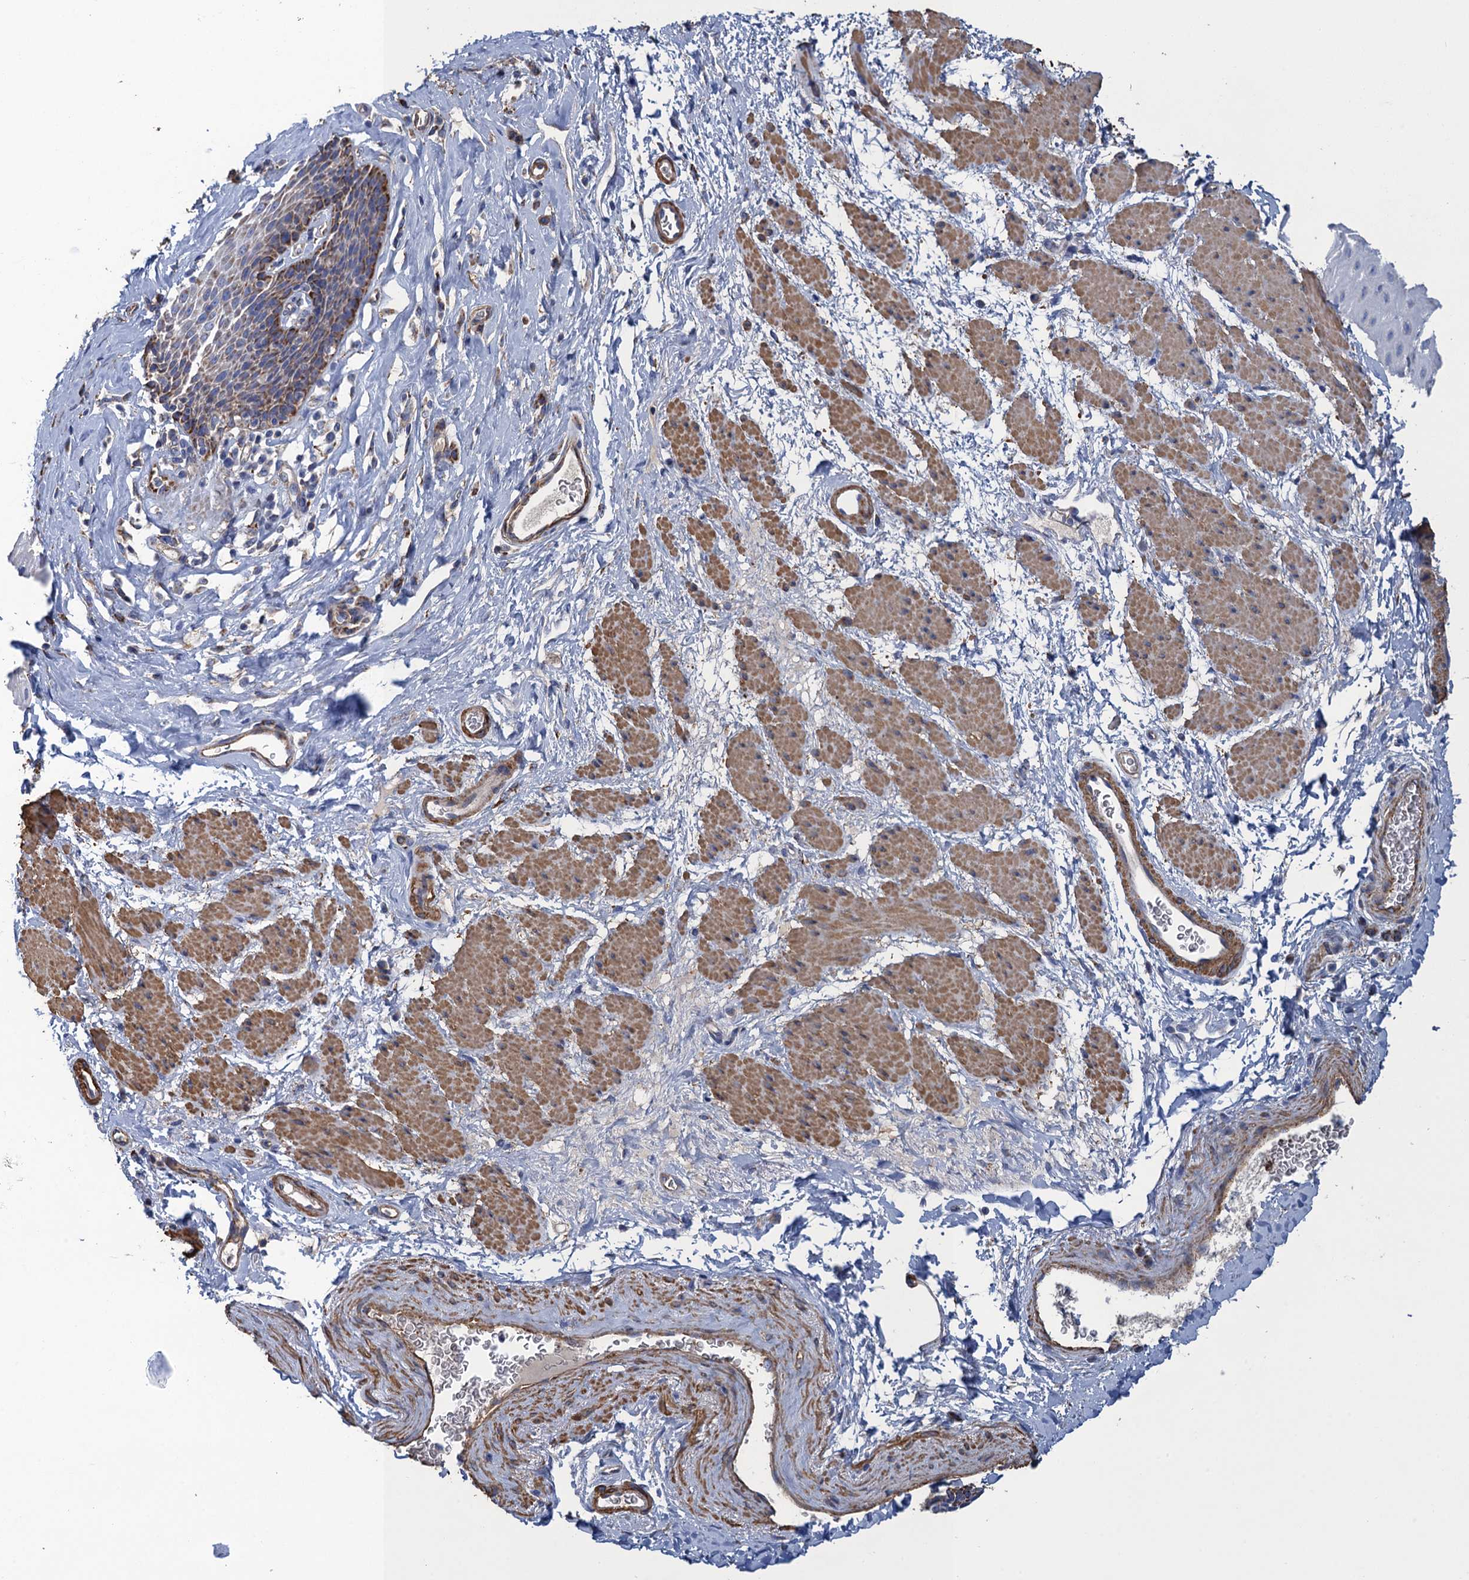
{"staining": {"intensity": "strong", "quantity": "25%-75%", "location": "cytoplasmic/membranous"}, "tissue": "esophagus", "cell_type": "Squamous epithelial cells", "image_type": "normal", "snomed": [{"axis": "morphology", "description": "Normal tissue, NOS"}, {"axis": "topography", "description": "Esophagus"}], "caption": "This image demonstrates unremarkable esophagus stained with immunohistochemistry (IHC) to label a protein in brown. The cytoplasmic/membranous of squamous epithelial cells show strong positivity for the protein. Nuclei are counter-stained blue.", "gene": "ENSG00000260643", "patient": {"sex": "female", "age": 61}}